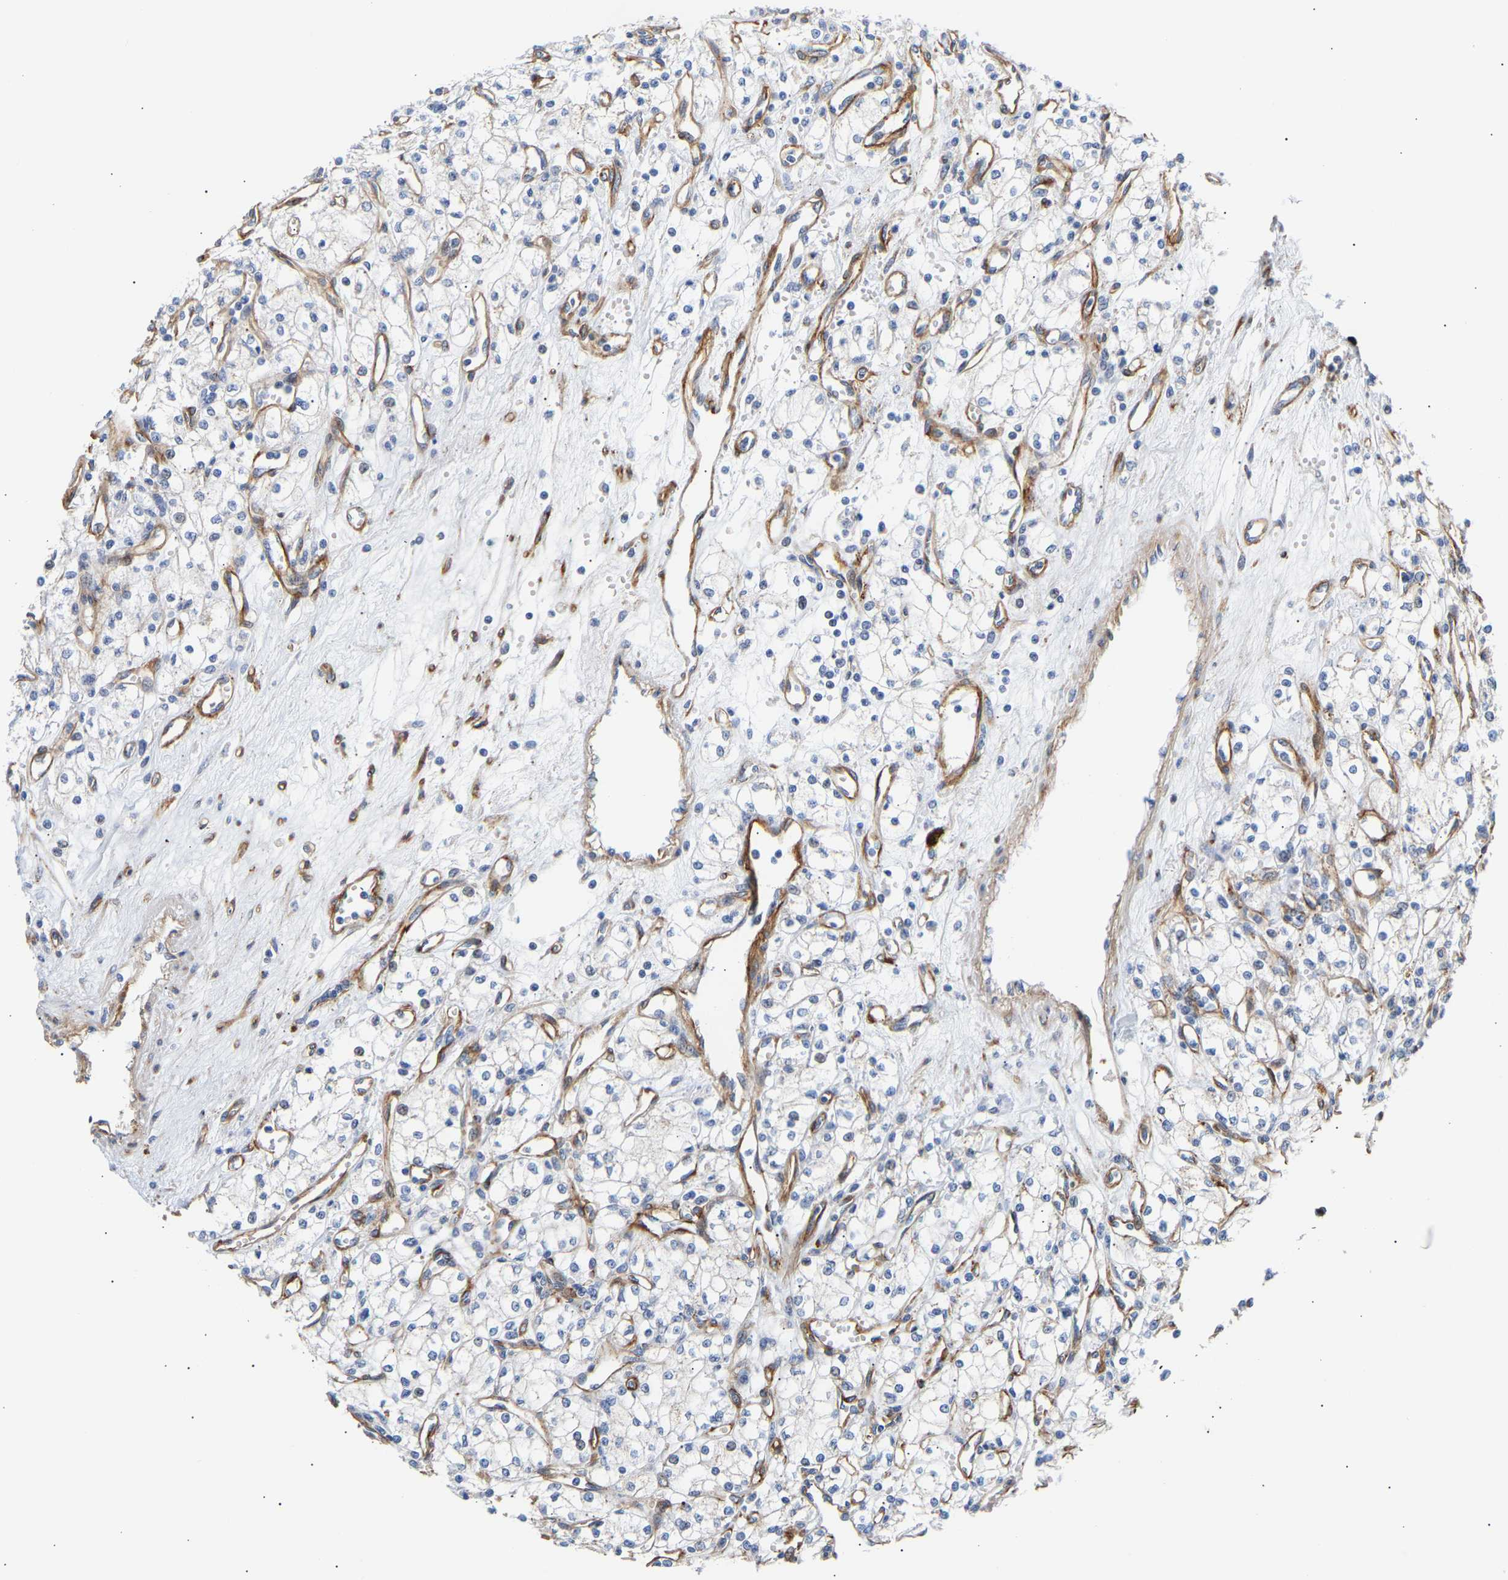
{"staining": {"intensity": "negative", "quantity": "none", "location": "none"}, "tissue": "renal cancer", "cell_type": "Tumor cells", "image_type": "cancer", "snomed": [{"axis": "morphology", "description": "Adenocarcinoma, NOS"}, {"axis": "topography", "description": "Kidney"}], "caption": "This micrograph is of renal adenocarcinoma stained with IHC to label a protein in brown with the nuclei are counter-stained blue. There is no expression in tumor cells. (Brightfield microscopy of DAB (3,3'-diaminobenzidine) immunohistochemistry at high magnification).", "gene": "IGFBP7", "patient": {"sex": "male", "age": 59}}